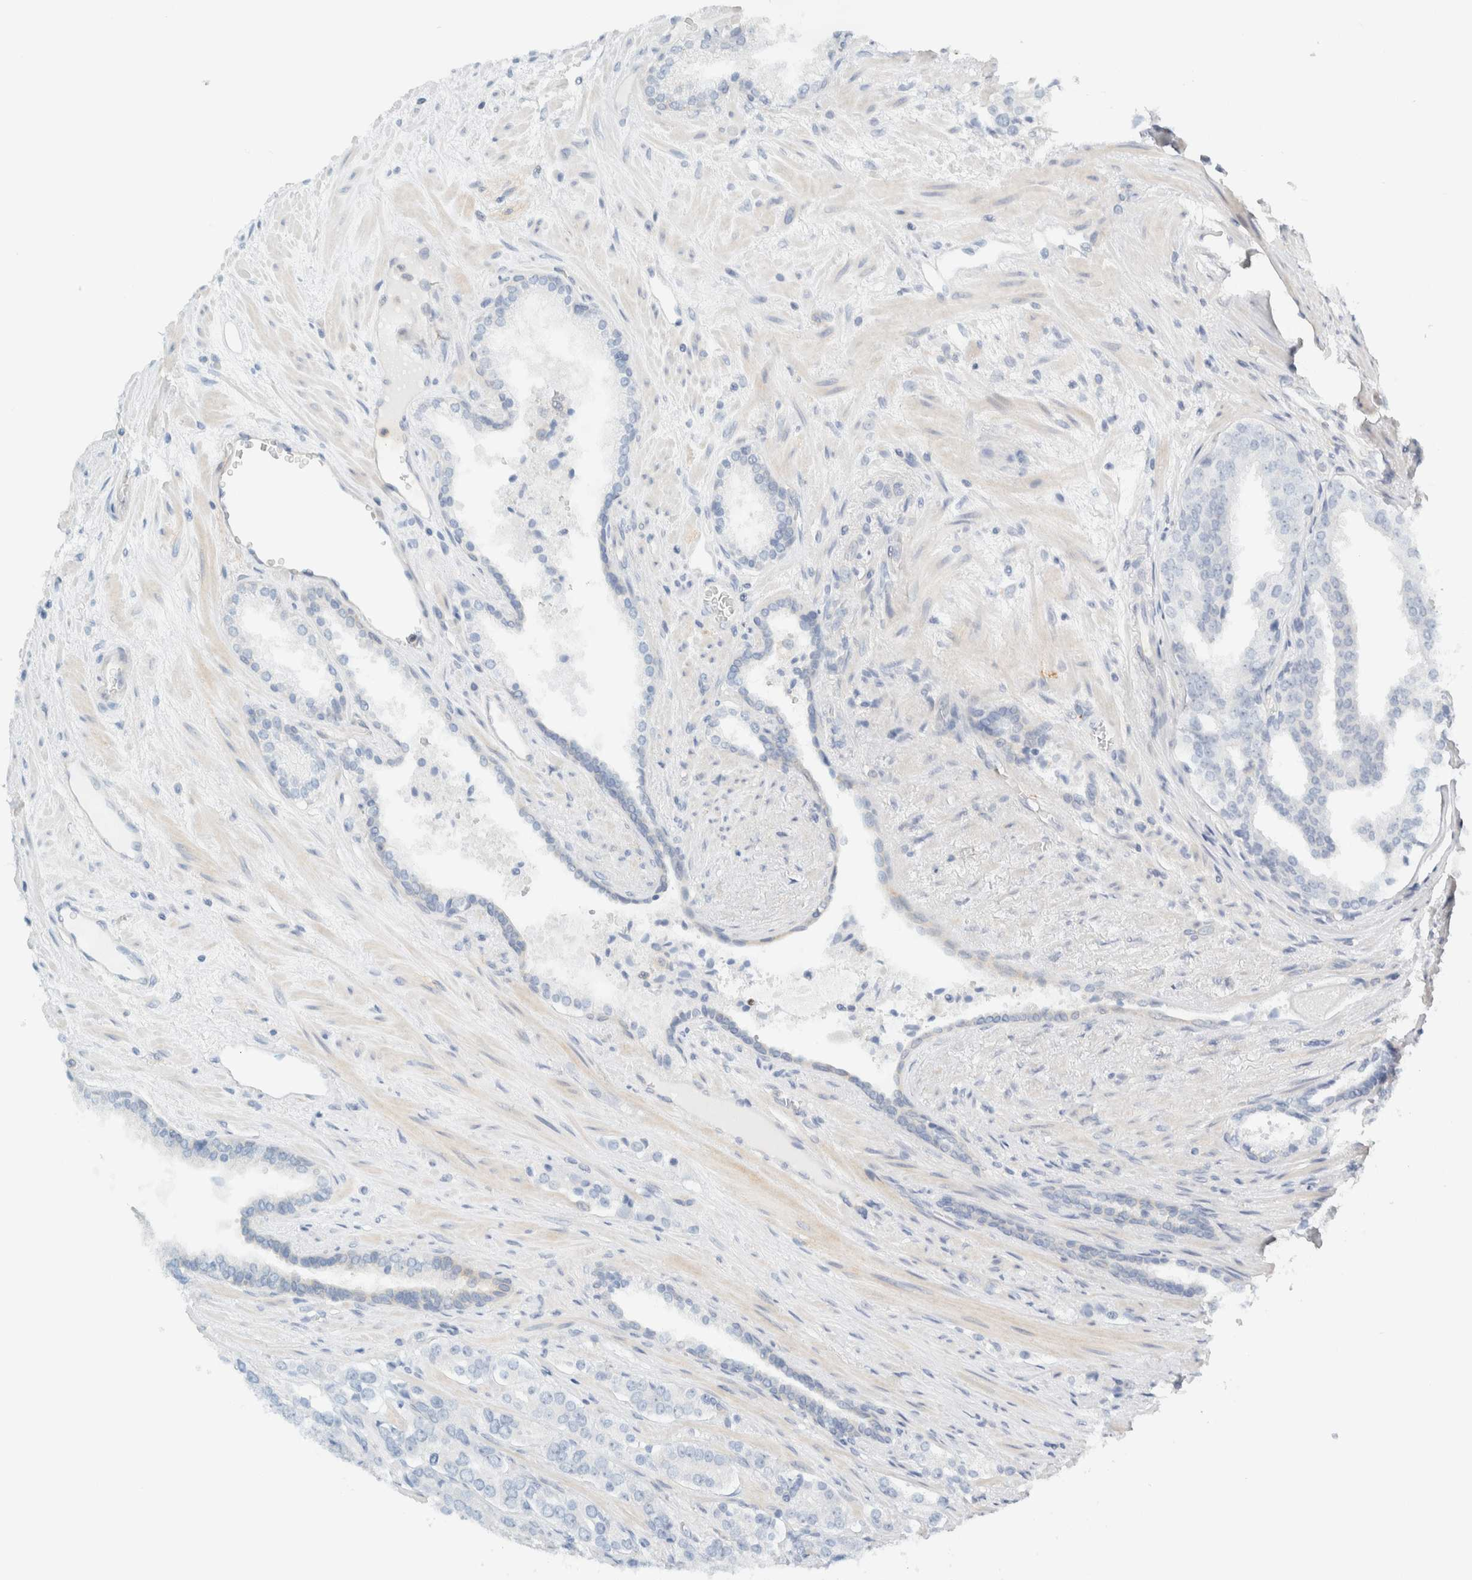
{"staining": {"intensity": "weak", "quantity": "<25%", "location": "nuclear"}, "tissue": "prostate cancer", "cell_type": "Tumor cells", "image_type": "cancer", "snomed": [{"axis": "morphology", "description": "Adenocarcinoma, High grade"}, {"axis": "topography", "description": "Prostate"}], "caption": "Immunohistochemistry of human adenocarcinoma (high-grade) (prostate) exhibits no staining in tumor cells.", "gene": "NDE1", "patient": {"sex": "male", "age": 71}}